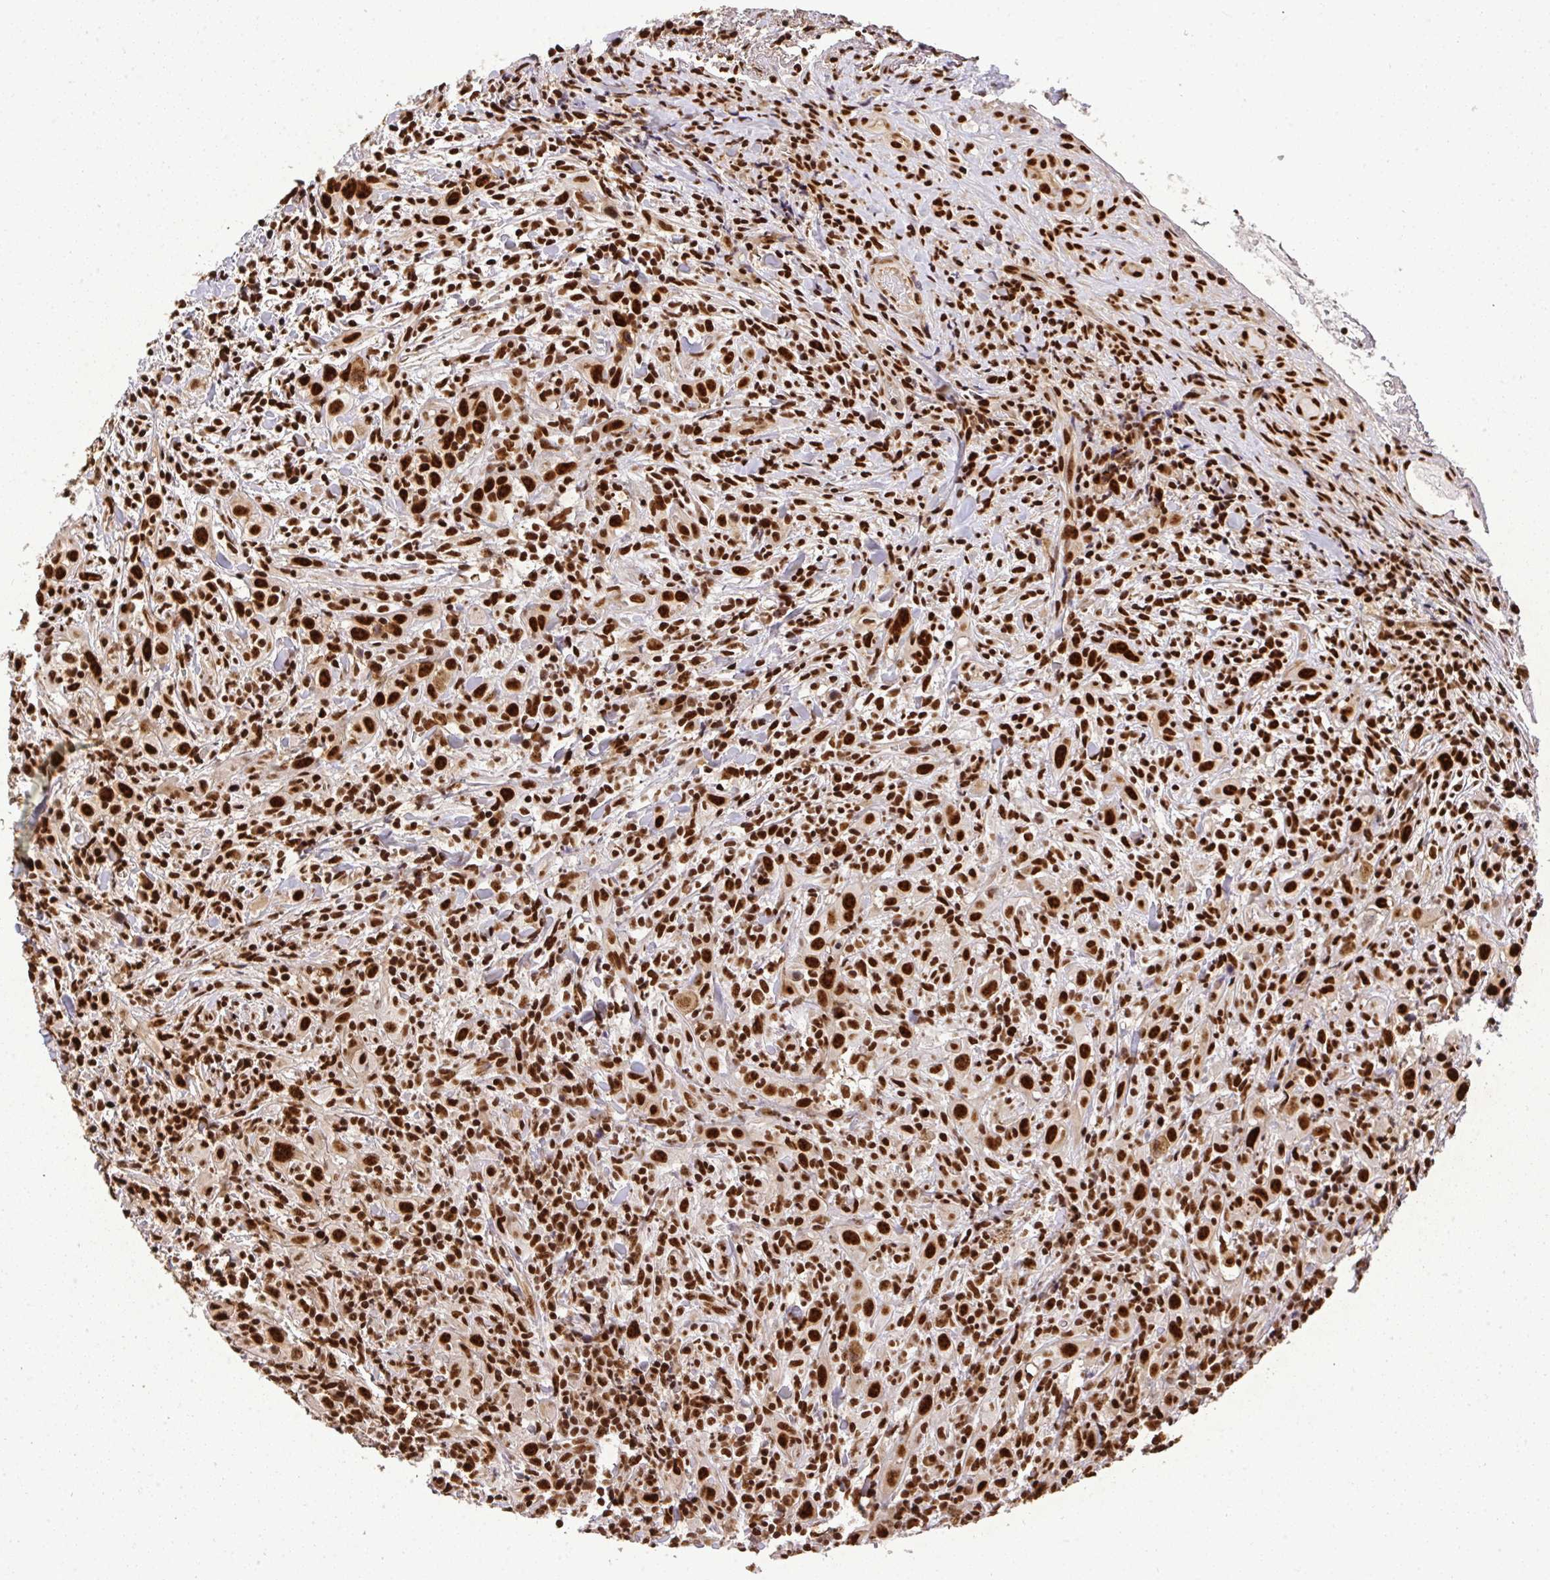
{"staining": {"intensity": "strong", "quantity": ">75%", "location": "nuclear"}, "tissue": "head and neck cancer", "cell_type": "Tumor cells", "image_type": "cancer", "snomed": [{"axis": "morphology", "description": "Squamous cell carcinoma, NOS"}, {"axis": "topography", "description": "Head-Neck"}], "caption": "Head and neck cancer (squamous cell carcinoma) was stained to show a protein in brown. There is high levels of strong nuclear expression in about >75% of tumor cells.", "gene": "U2AF1", "patient": {"sex": "female", "age": 95}}